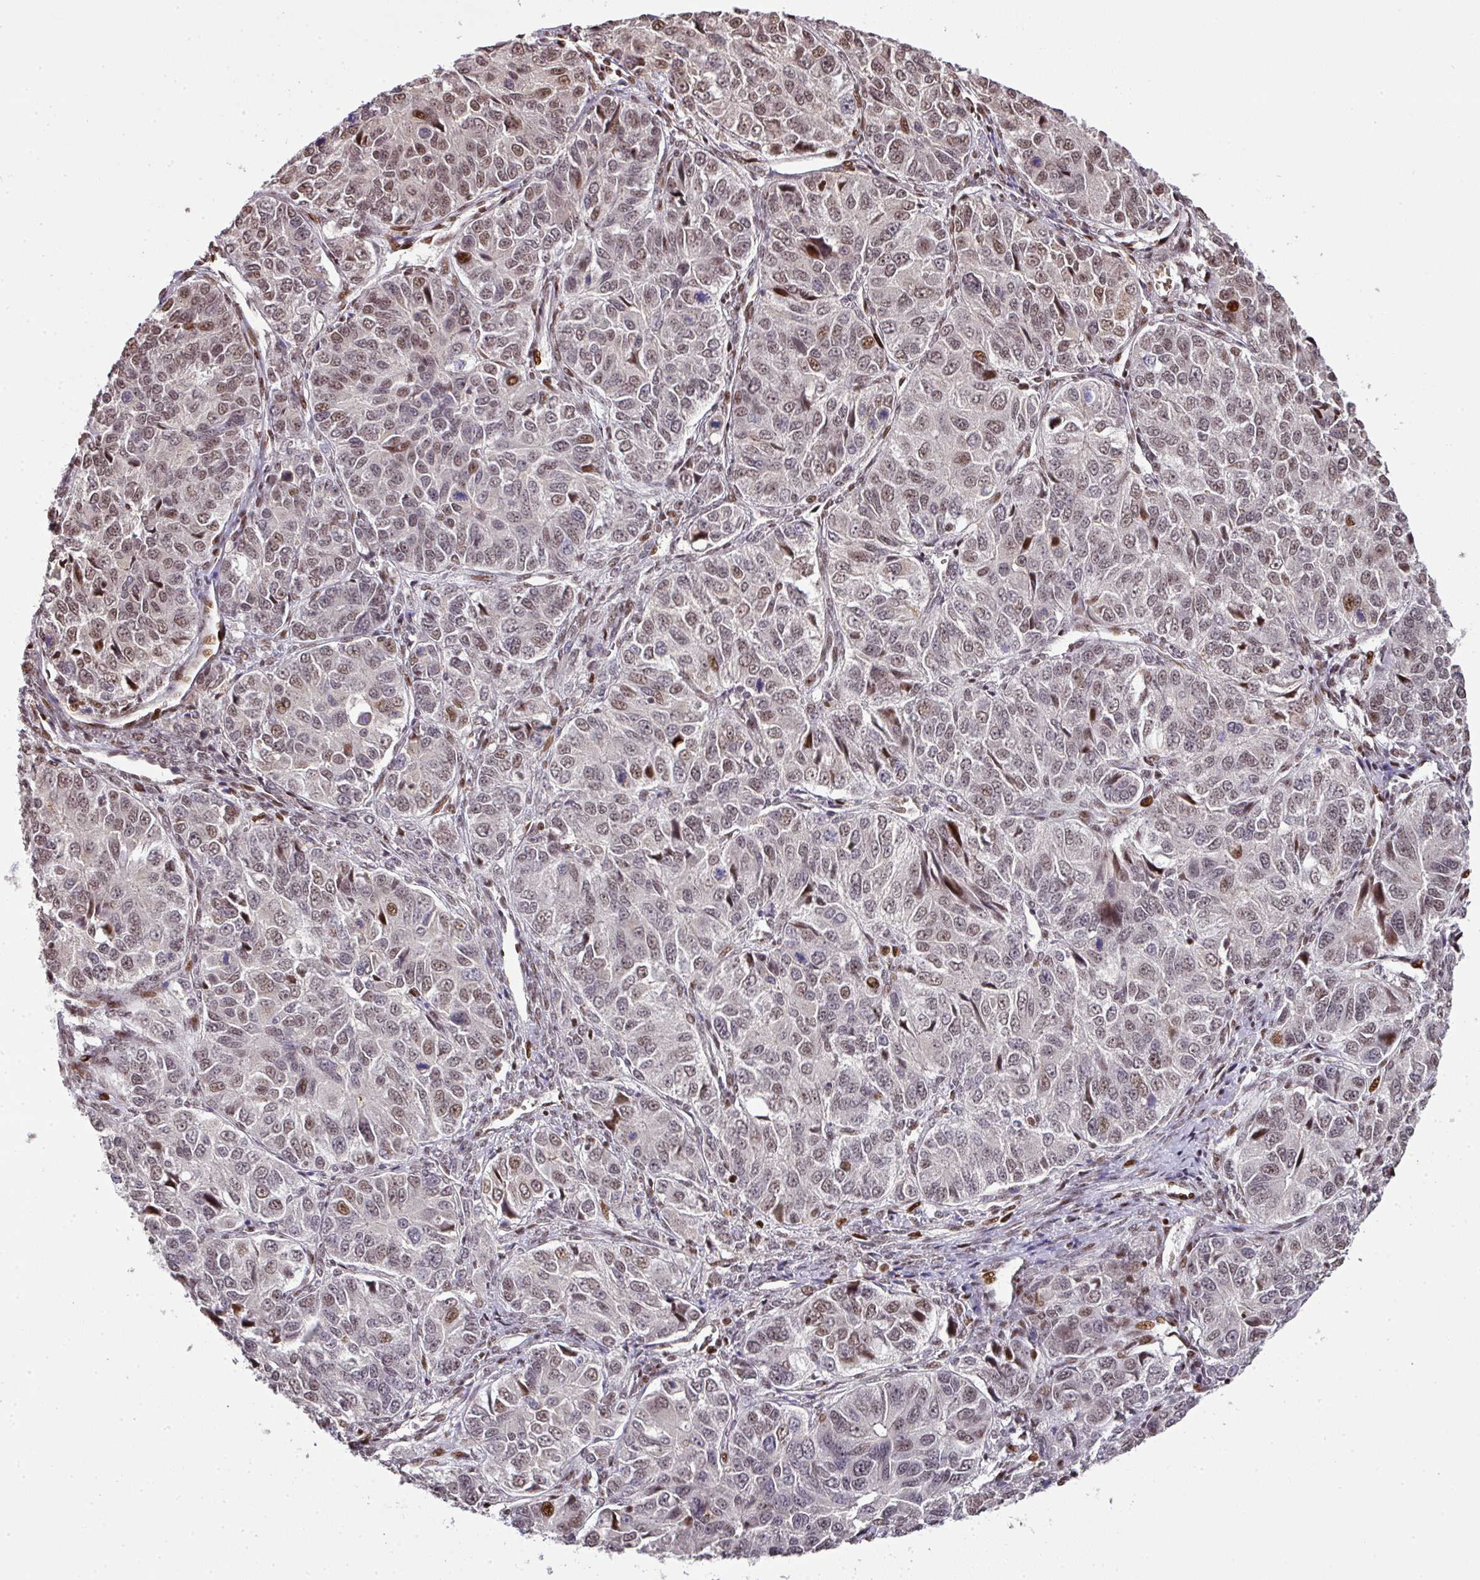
{"staining": {"intensity": "moderate", "quantity": "25%-75%", "location": "nuclear"}, "tissue": "ovarian cancer", "cell_type": "Tumor cells", "image_type": "cancer", "snomed": [{"axis": "morphology", "description": "Carcinoma, endometroid"}, {"axis": "topography", "description": "Ovary"}], "caption": "Immunohistochemistry staining of endometroid carcinoma (ovarian), which exhibits medium levels of moderate nuclear positivity in approximately 25%-75% of tumor cells indicating moderate nuclear protein positivity. The staining was performed using DAB (brown) for protein detection and nuclei were counterstained in hematoxylin (blue).", "gene": "MYSM1", "patient": {"sex": "female", "age": 51}}